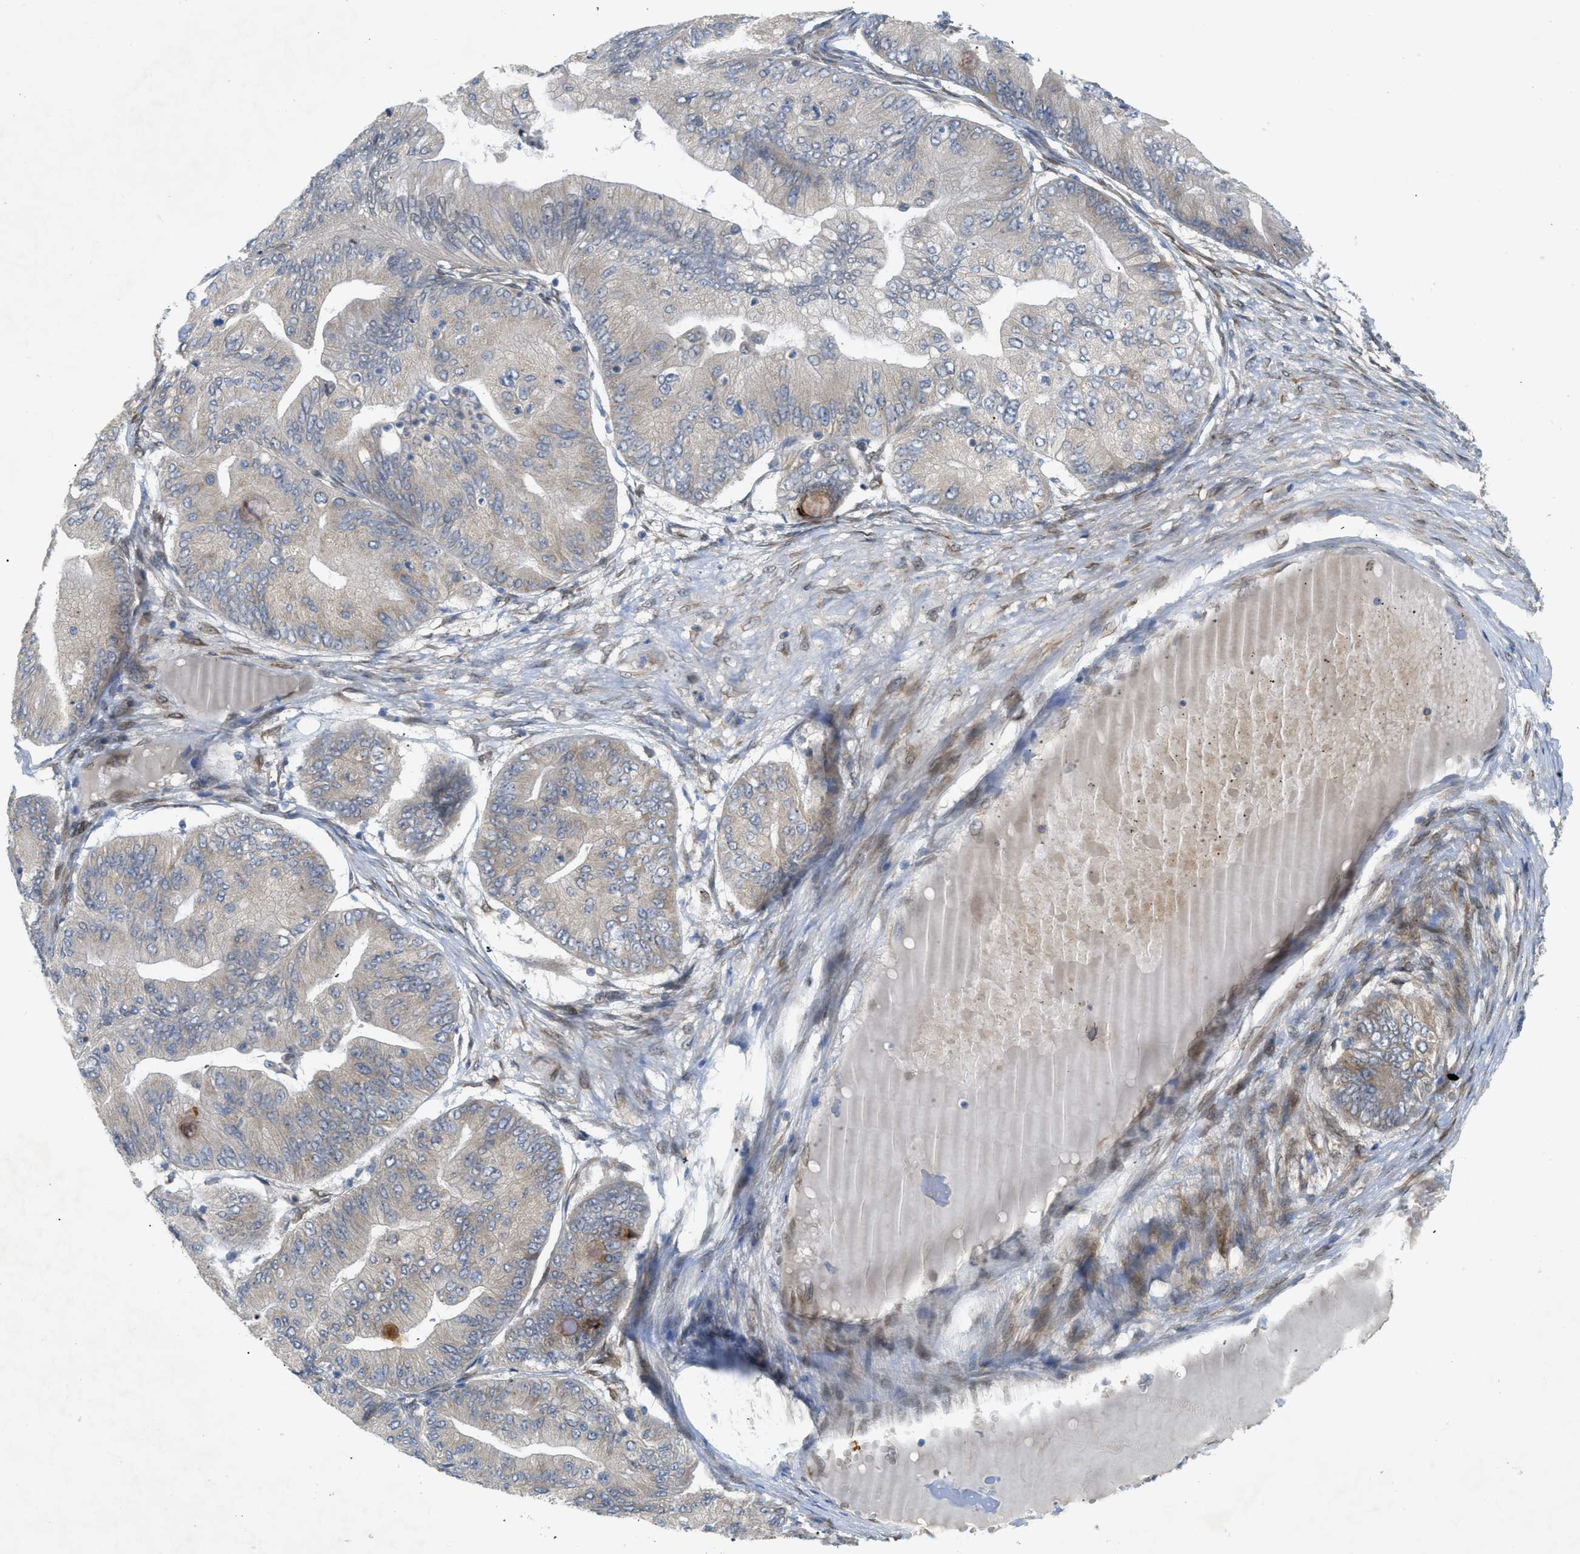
{"staining": {"intensity": "negative", "quantity": "none", "location": "none"}, "tissue": "ovarian cancer", "cell_type": "Tumor cells", "image_type": "cancer", "snomed": [{"axis": "morphology", "description": "Cystadenocarcinoma, mucinous, NOS"}, {"axis": "topography", "description": "Ovary"}], "caption": "Ovarian cancer (mucinous cystadenocarcinoma) stained for a protein using IHC demonstrates no positivity tumor cells.", "gene": "EIF2AK3", "patient": {"sex": "female", "age": 61}}